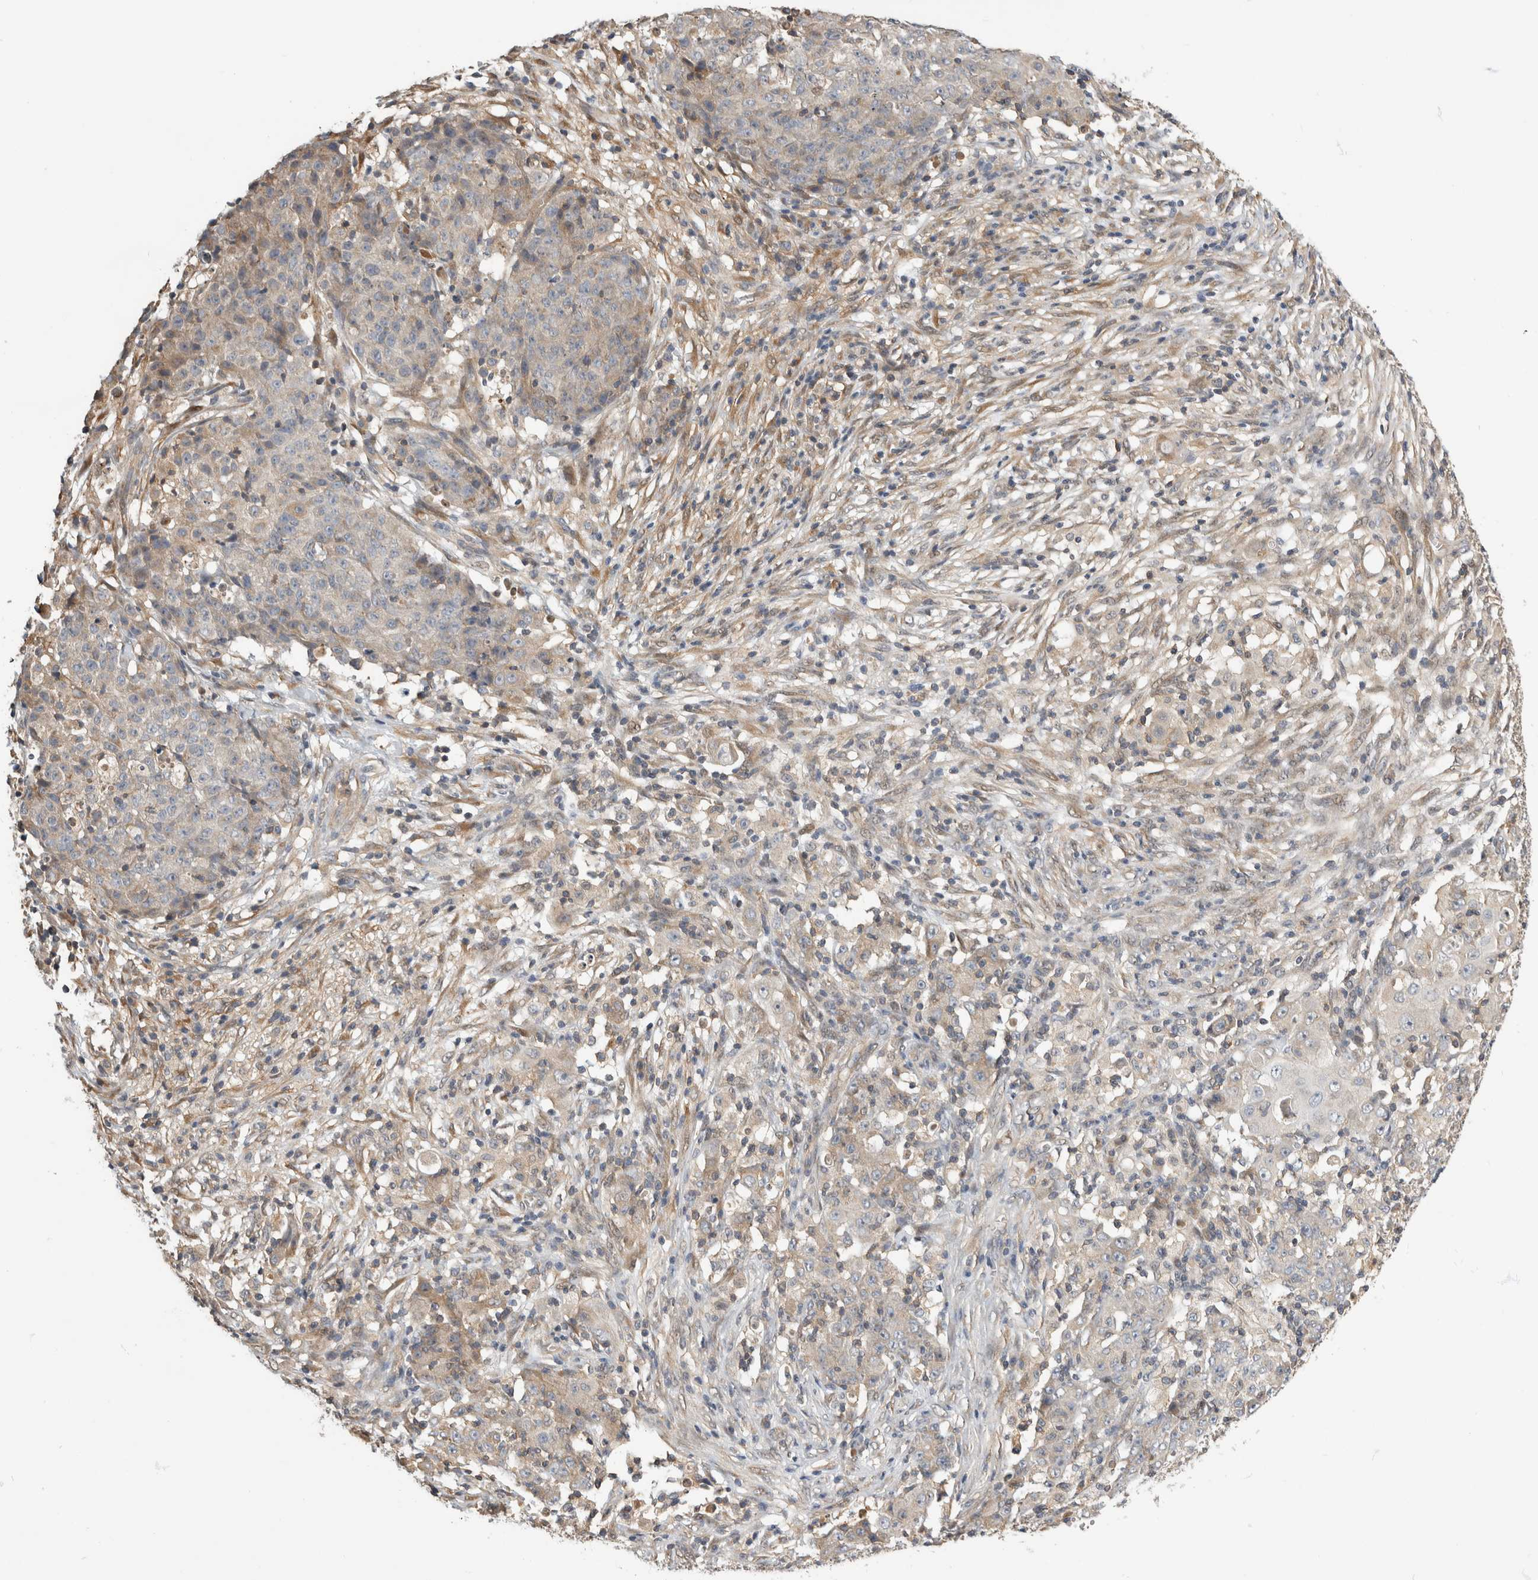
{"staining": {"intensity": "negative", "quantity": "none", "location": "none"}, "tissue": "ovarian cancer", "cell_type": "Tumor cells", "image_type": "cancer", "snomed": [{"axis": "morphology", "description": "Carcinoma, endometroid"}, {"axis": "topography", "description": "Ovary"}], "caption": "DAB (3,3'-diaminobenzidine) immunohistochemical staining of ovarian cancer (endometroid carcinoma) shows no significant staining in tumor cells.", "gene": "PGM1", "patient": {"sex": "female", "age": 42}}